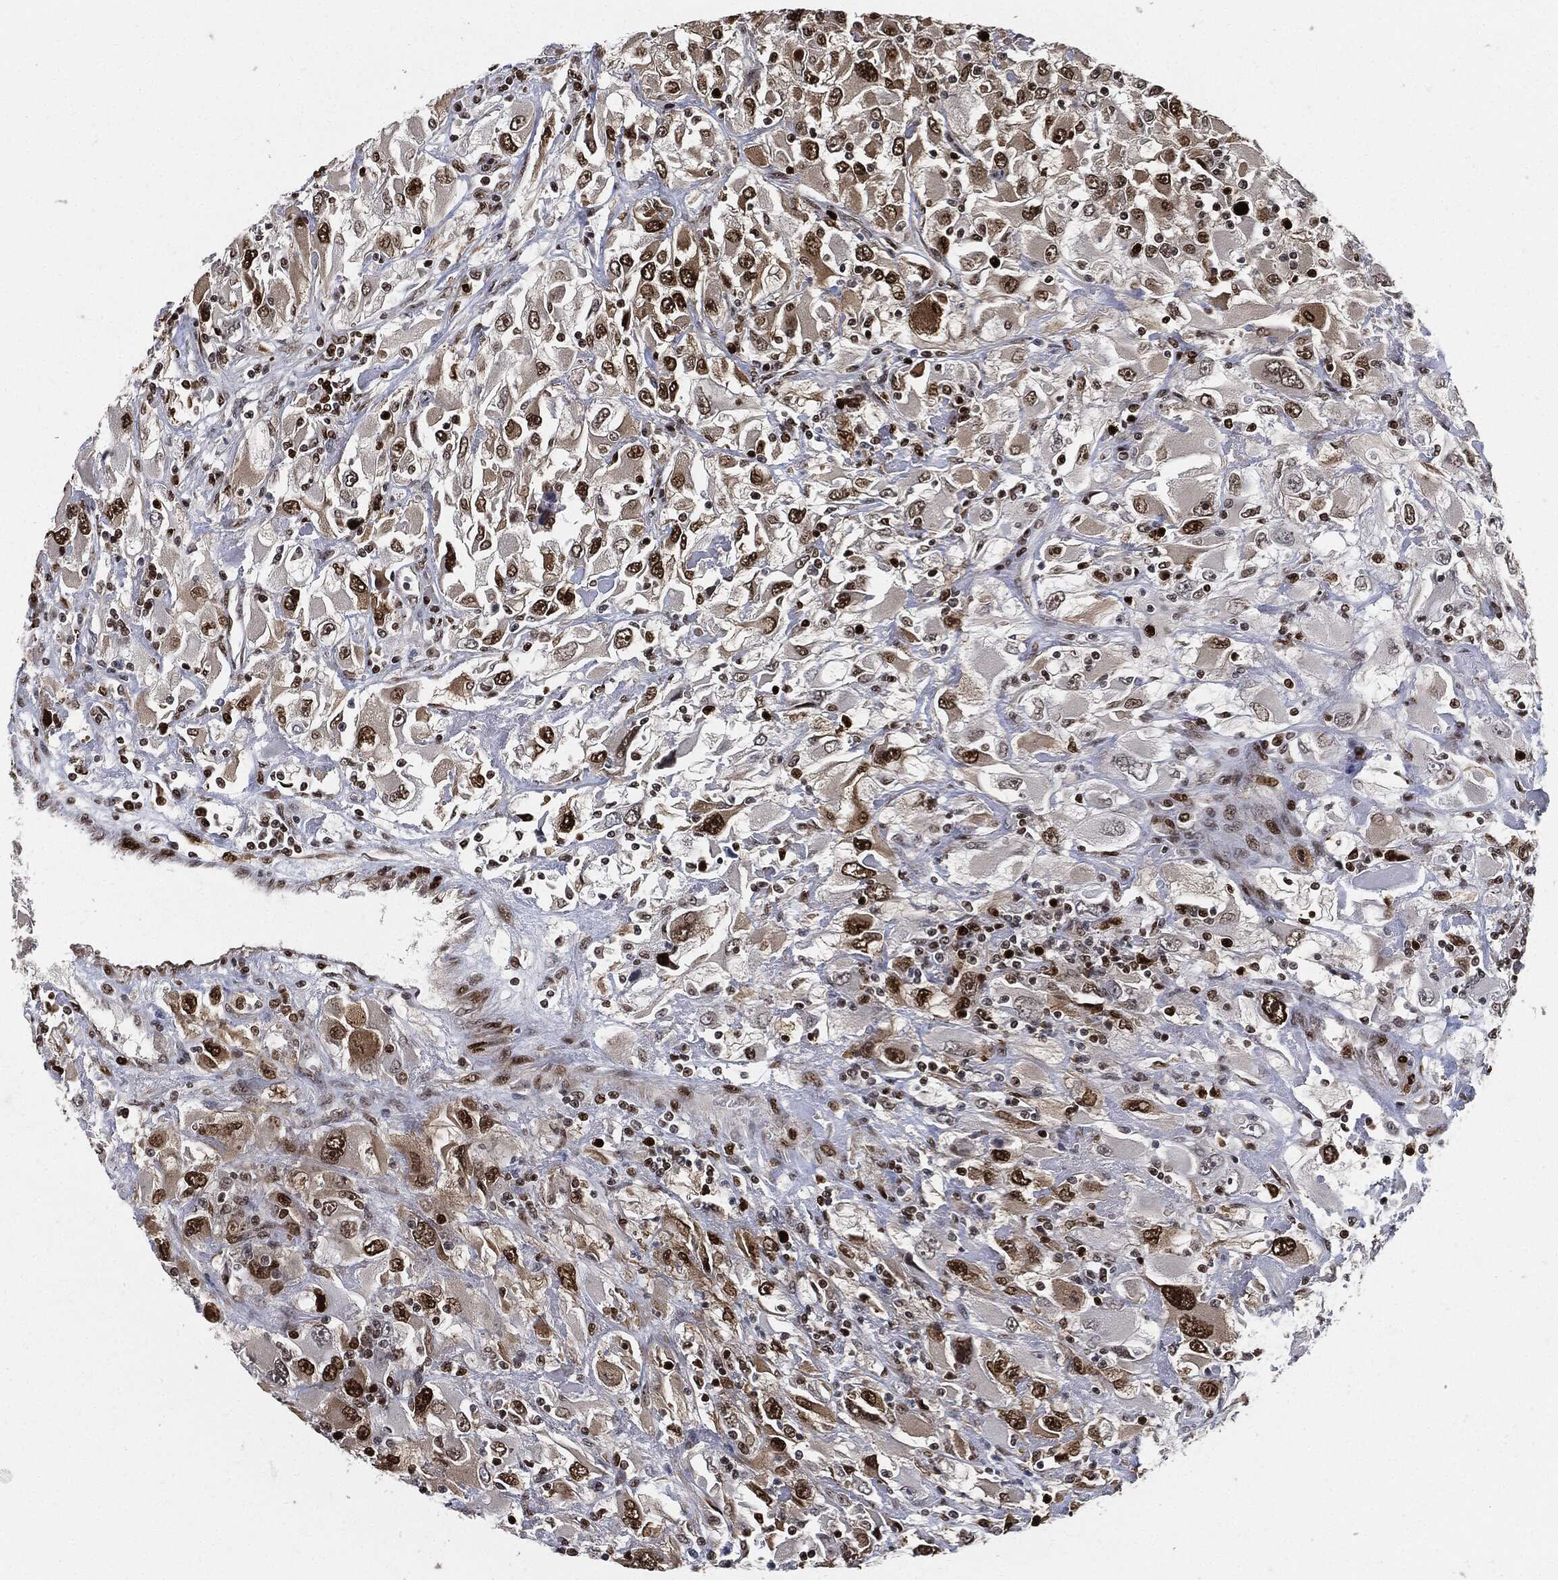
{"staining": {"intensity": "strong", "quantity": "<25%", "location": "cytoplasmic/membranous,nuclear"}, "tissue": "renal cancer", "cell_type": "Tumor cells", "image_type": "cancer", "snomed": [{"axis": "morphology", "description": "Adenocarcinoma, NOS"}, {"axis": "topography", "description": "Kidney"}], "caption": "Immunohistochemistry image of adenocarcinoma (renal) stained for a protein (brown), which reveals medium levels of strong cytoplasmic/membranous and nuclear positivity in about <25% of tumor cells.", "gene": "PCNA", "patient": {"sex": "female", "age": 52}}